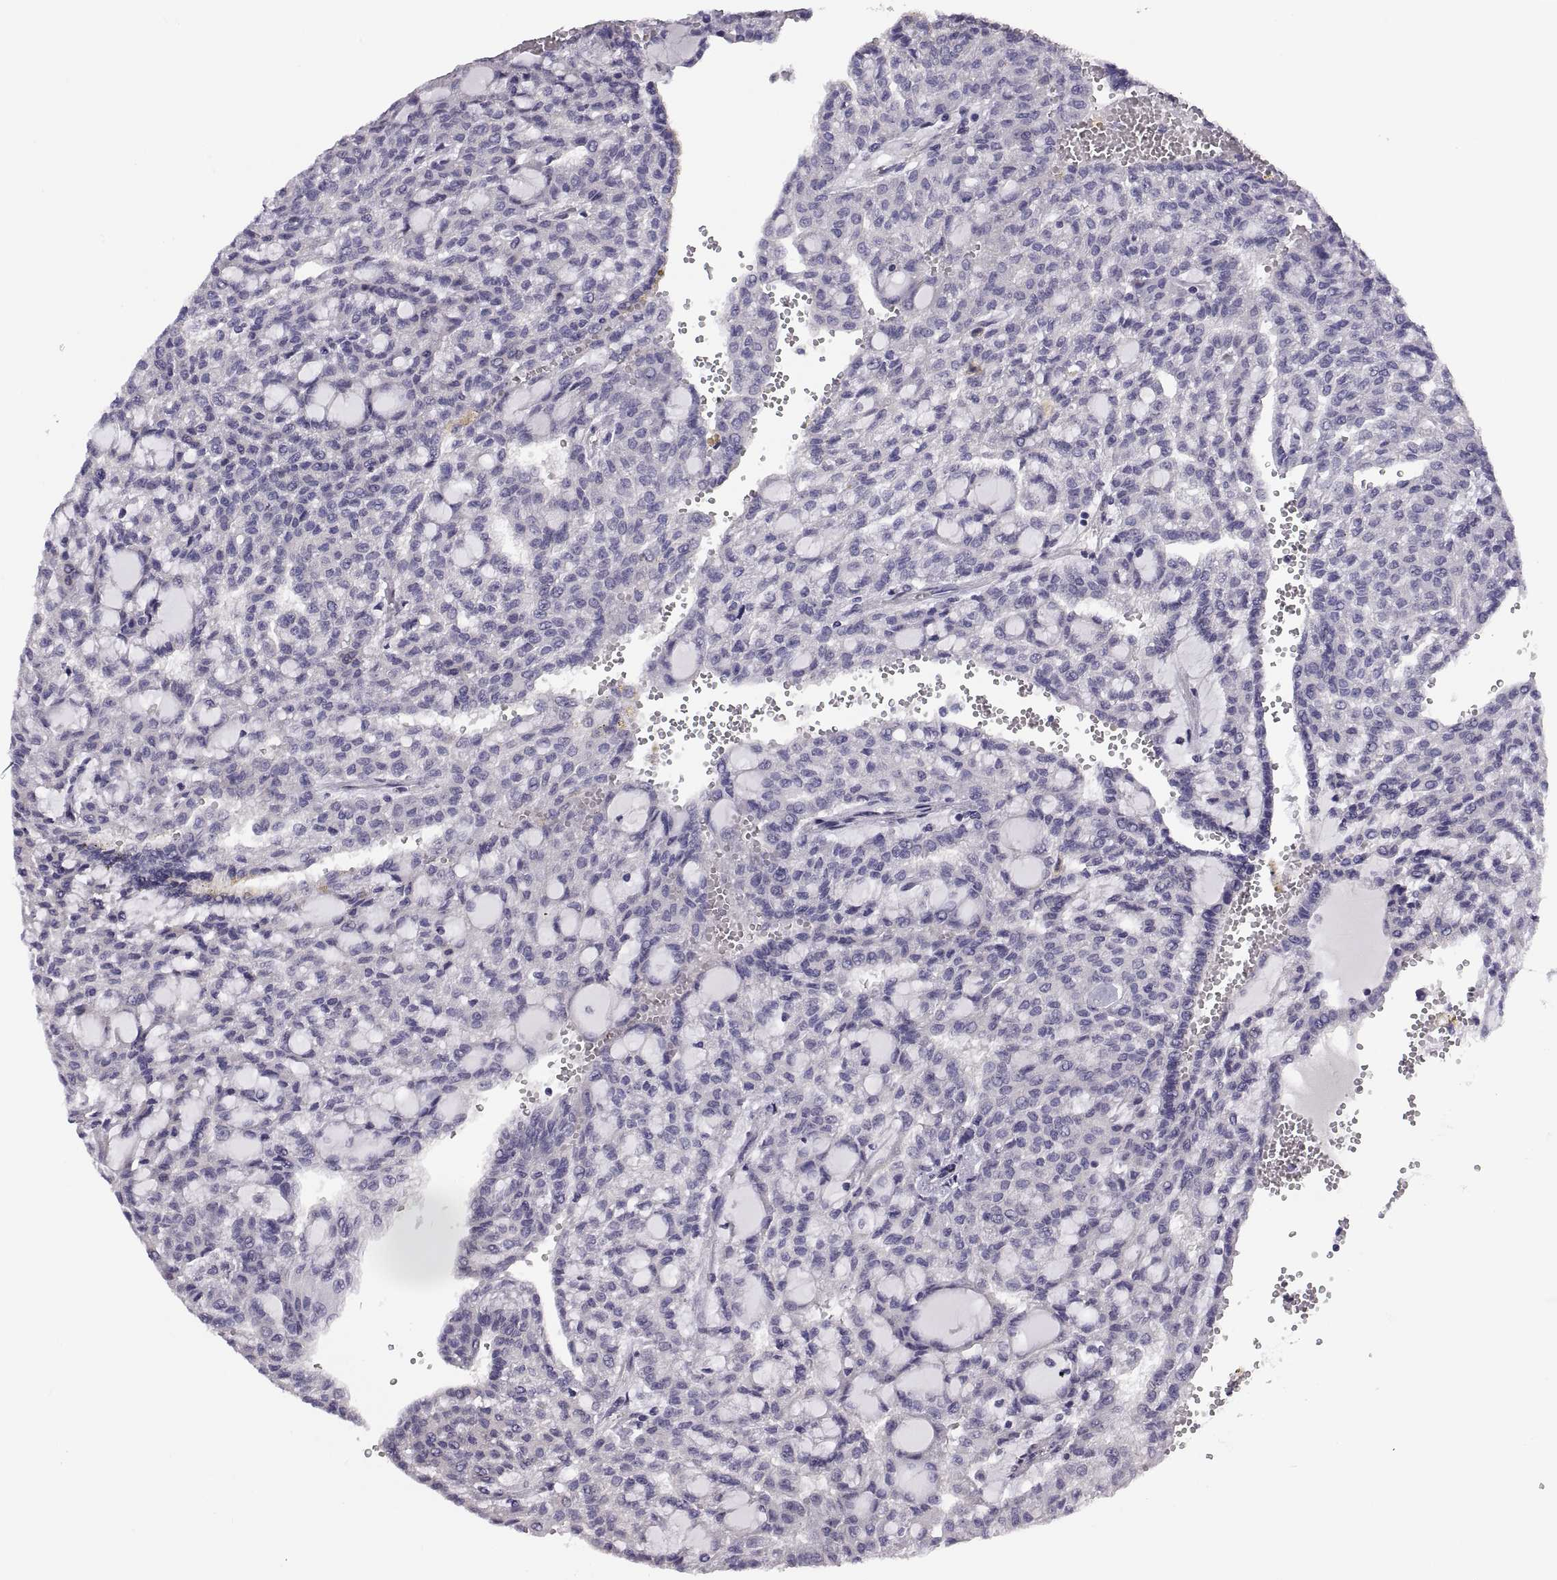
{"staining": {"intensity": "negative", "quantity": "none", "location": "none"}, "tissue": "renal cancer", "cell_type": "Tumor cells", "image_type": "cancer", "snomed": [{"axis": "morphology", "description": "Adenocarcinoma, NOS"}, {"axis": "topography", "description": "Kidney"}], "caption": "Adenocarcinoma (renal) was stained to show a protein in brown. There is no significant positivity in tumor cells.", "gene": "STRC", "patient": {"sex": "male", "age": 63}}